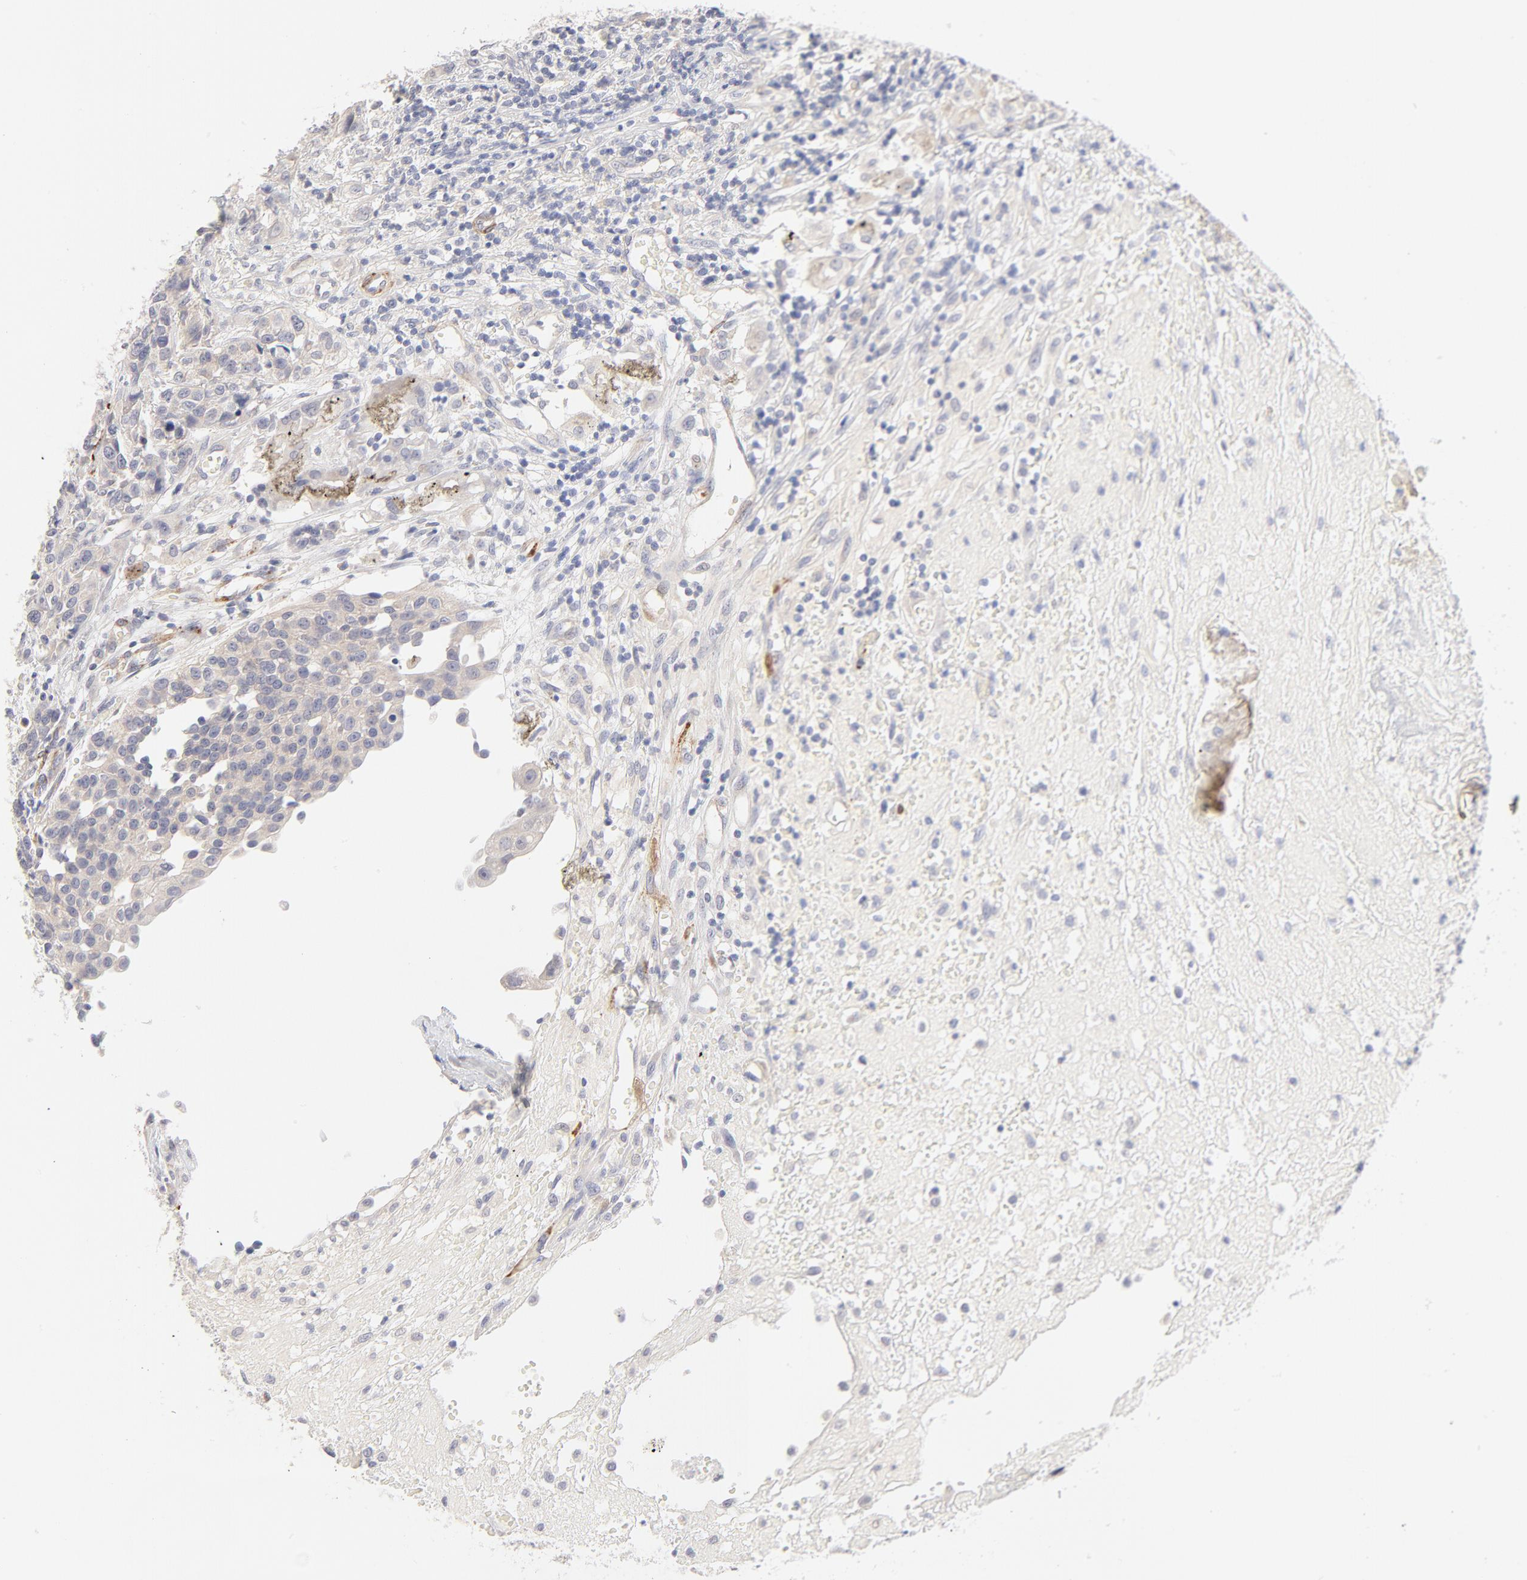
{"staining": {"intensity": "negative", "quantity": "none", "location": "none"}, "tissue": "urothelial cancer", "cell_type": "Tumor cells", "image_type": "cancer", "snomed": [{"axis": "morphology", "description": "Urothelial carcinoma, High grade"}, {"axis": "topography", "description": "Urinary bladder"}], "caption": "Immunohistochemistry micrograph of neoplastic tissue: urothelial cancer stained with DAB (3,3'-diaminobenzidine) shows no significant protein expression in tumor cells.", "gene": "NKX2-2", "patient": {"sex": "female", "age": 81}}